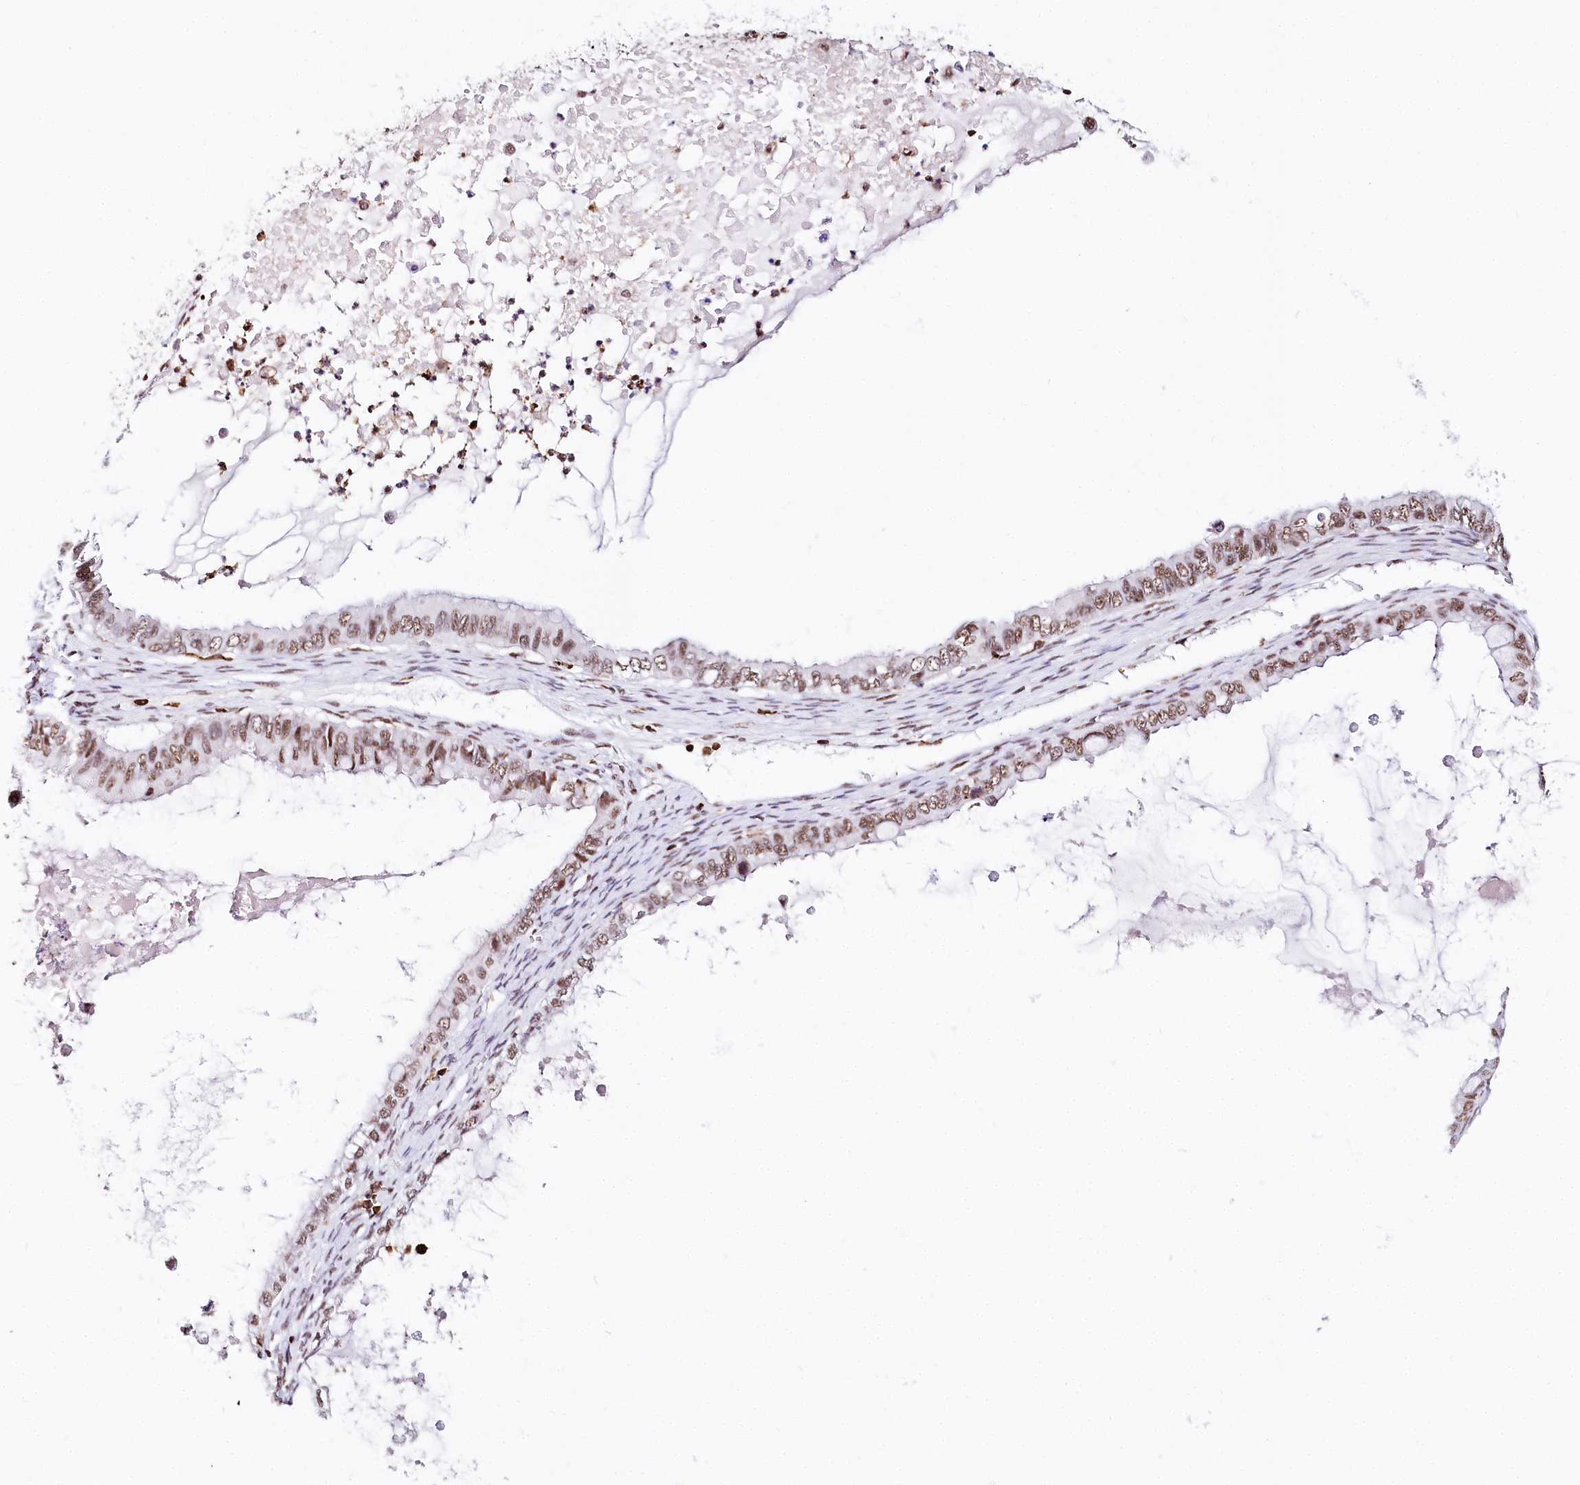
{"staining": {"intensity": "moderate", "quantity": ">75%", "location": "nuclear"}, "tissue": "ovarian cancer", "cell_type": "Tumor cells", "image_type": "cancer", "snomed": [{"axis": "morphology", "description": "Cystadenocarcinoma, mucinous, NOS"}, {"axis": "topography", "description": "Ovary"}], "caption": "A brown stain labels moderate nuclear expression of a protein in human ovarian mucinous cystadenocarcinoma tumor cells.", "gene": "BARD1", "patient": {"sex": "female", "age": 80}}